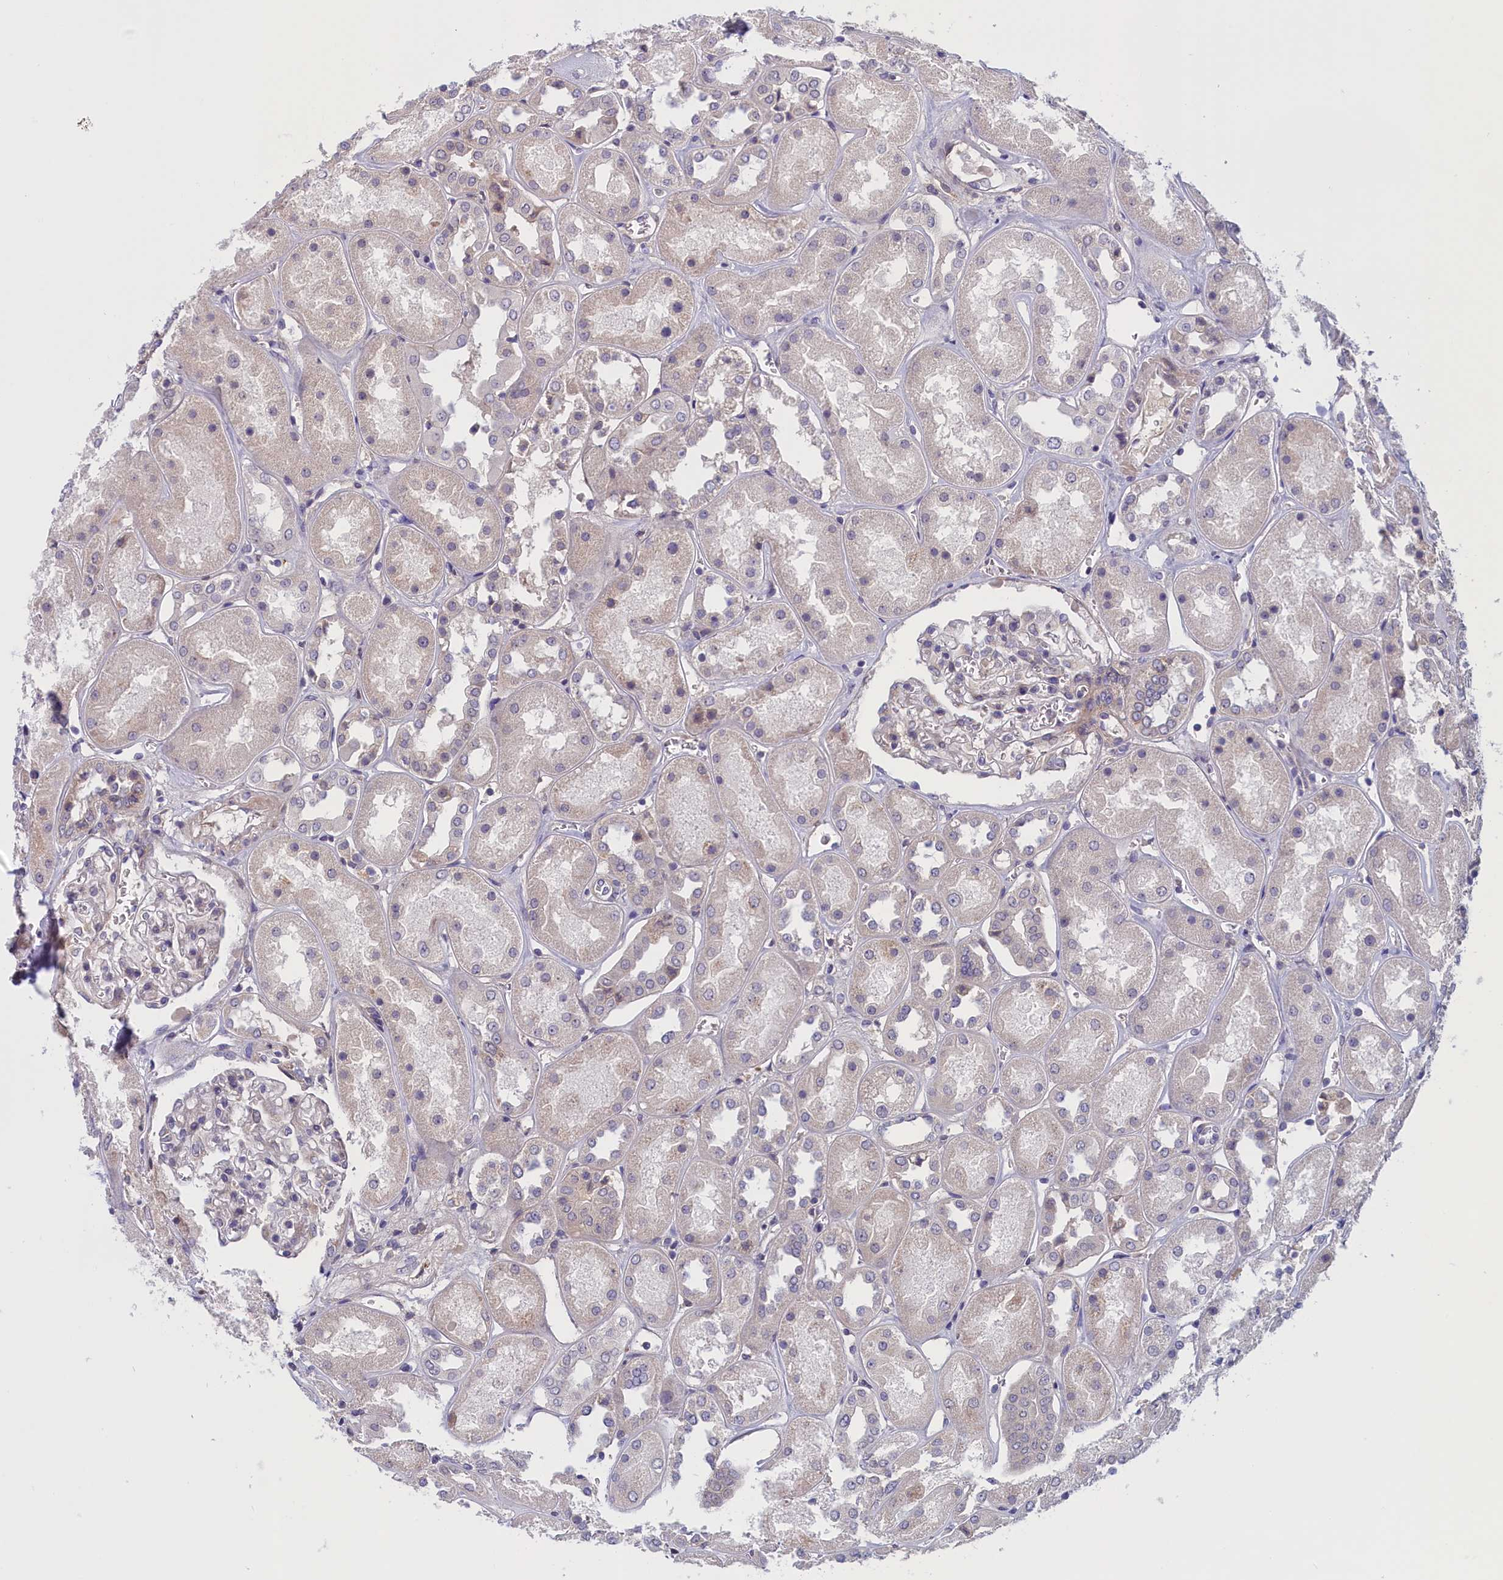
{"staining": {"intensity": "negative", "quantity": "none", "location": "none"}, "tissue": "kidney", "cell_type": "Cells in glomeruli", "image_type": "normal", "snomed": [{"axis": "morphology", "description": "Normal tissue, NOS"}, {"axis": "topography", "description": "Kidney"}], "caption": "Unremarkable kidney was stained to show a protein in brown. There is no significant positivity in cells in glomeruli. Nuclei are stained in blue.", "gene": "IGFALS", "patient": {"sex": "male", "age": 70}}